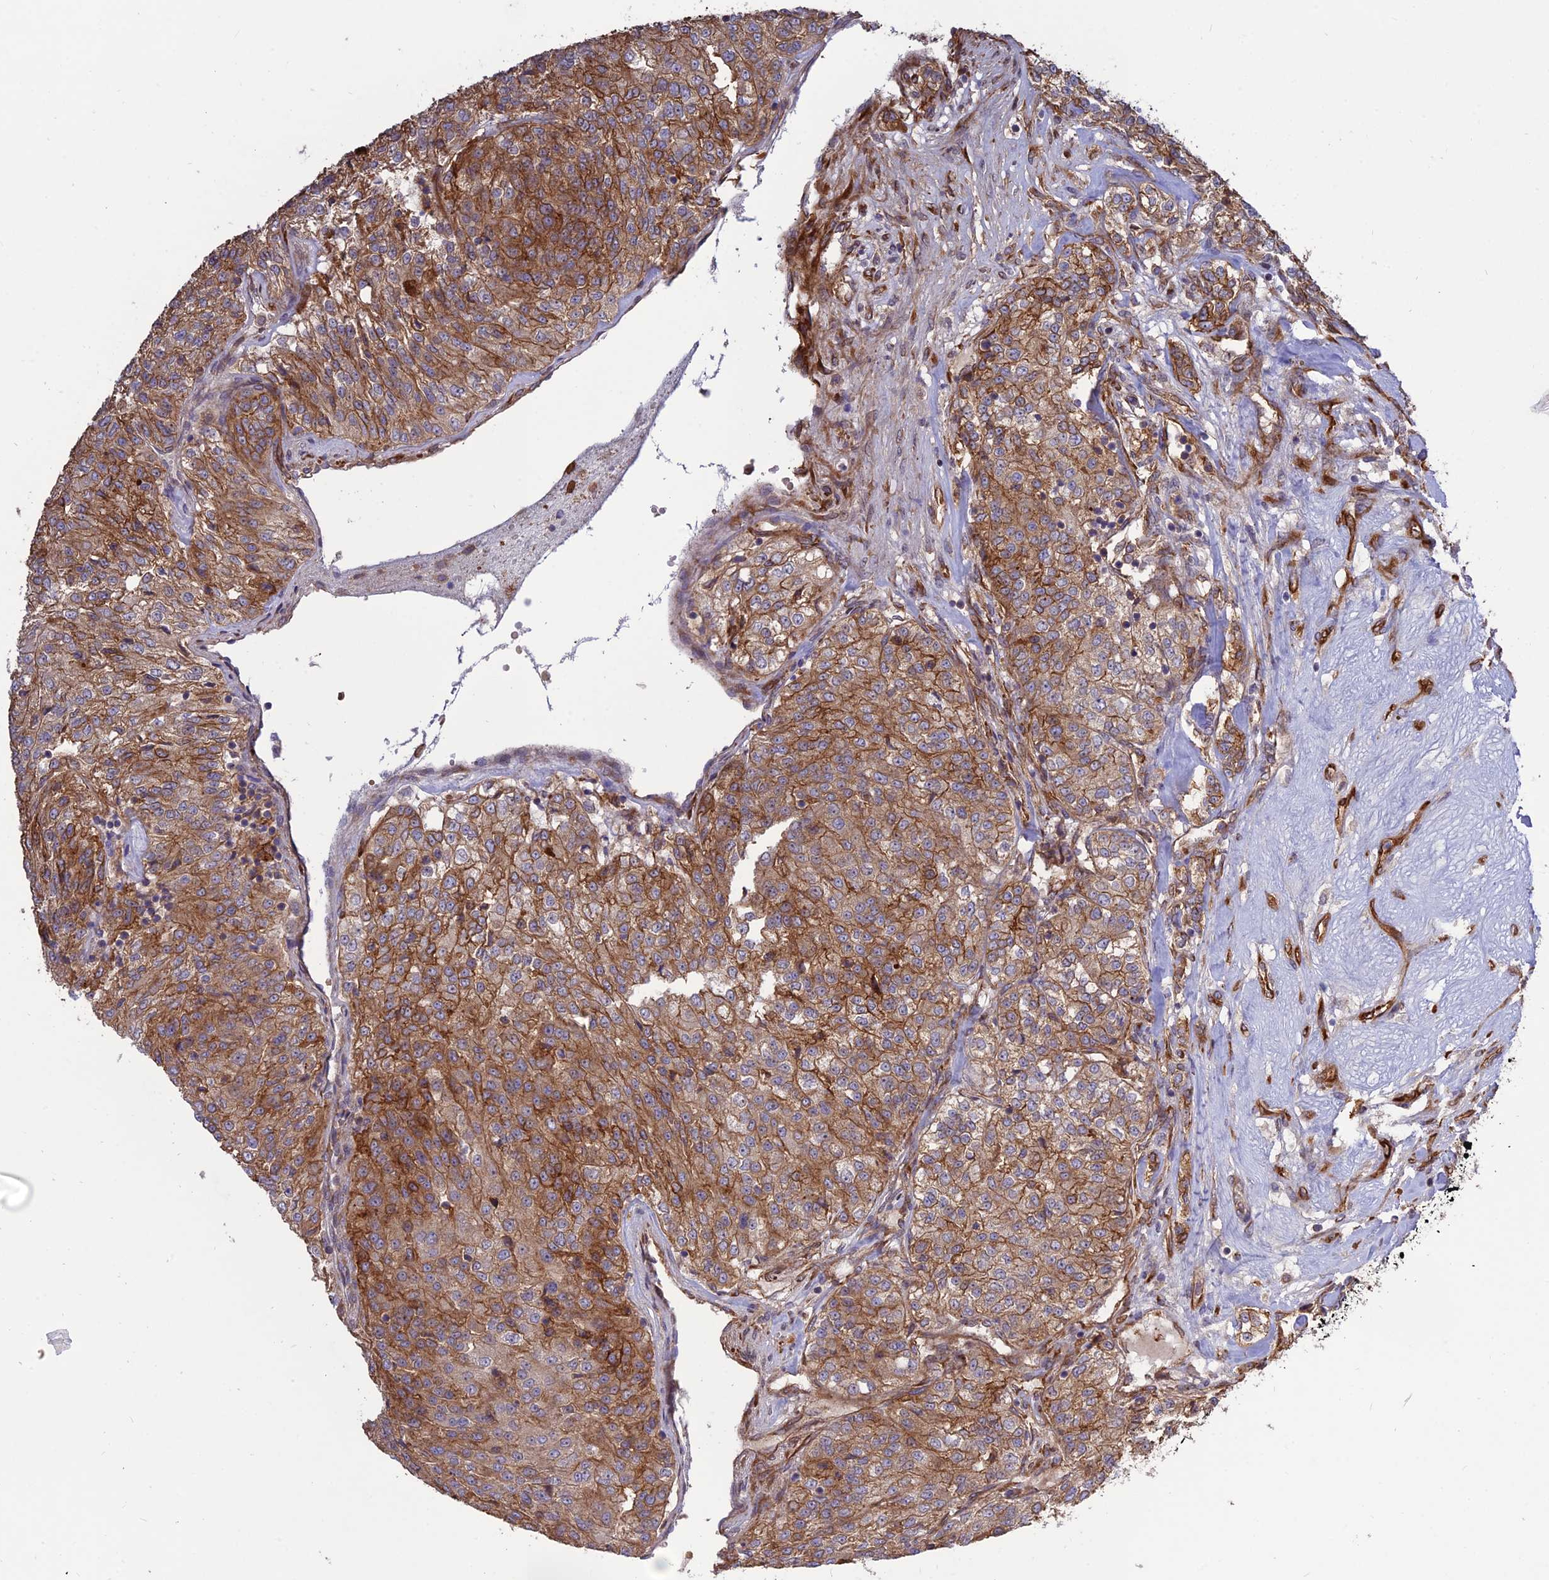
{"staining": {"intensity": "moderate", "quantity": ">75%", "location": "cytoplasmic/membranous"}, "tissue": "renal cancer", "cell_type": "Tumor cells", "image_type": "cancer", "snomed": [{"axis": "morphology", "description": "Adenocarcinoma, NOS"}, {"axis": "topography", "description": "Kidney"}], "caption": "DAB immunohistochemical staining of human renal cancer displays moderate cytoplasmic/membranous protein positivity in approximately >75% of tumor cells. (DAB (3,3'-diaminobenzidine) IHC with brightfield microscopy, high magnification).", "gene": "CRTAP", "patient": {"sex": "female", "age": 63}}